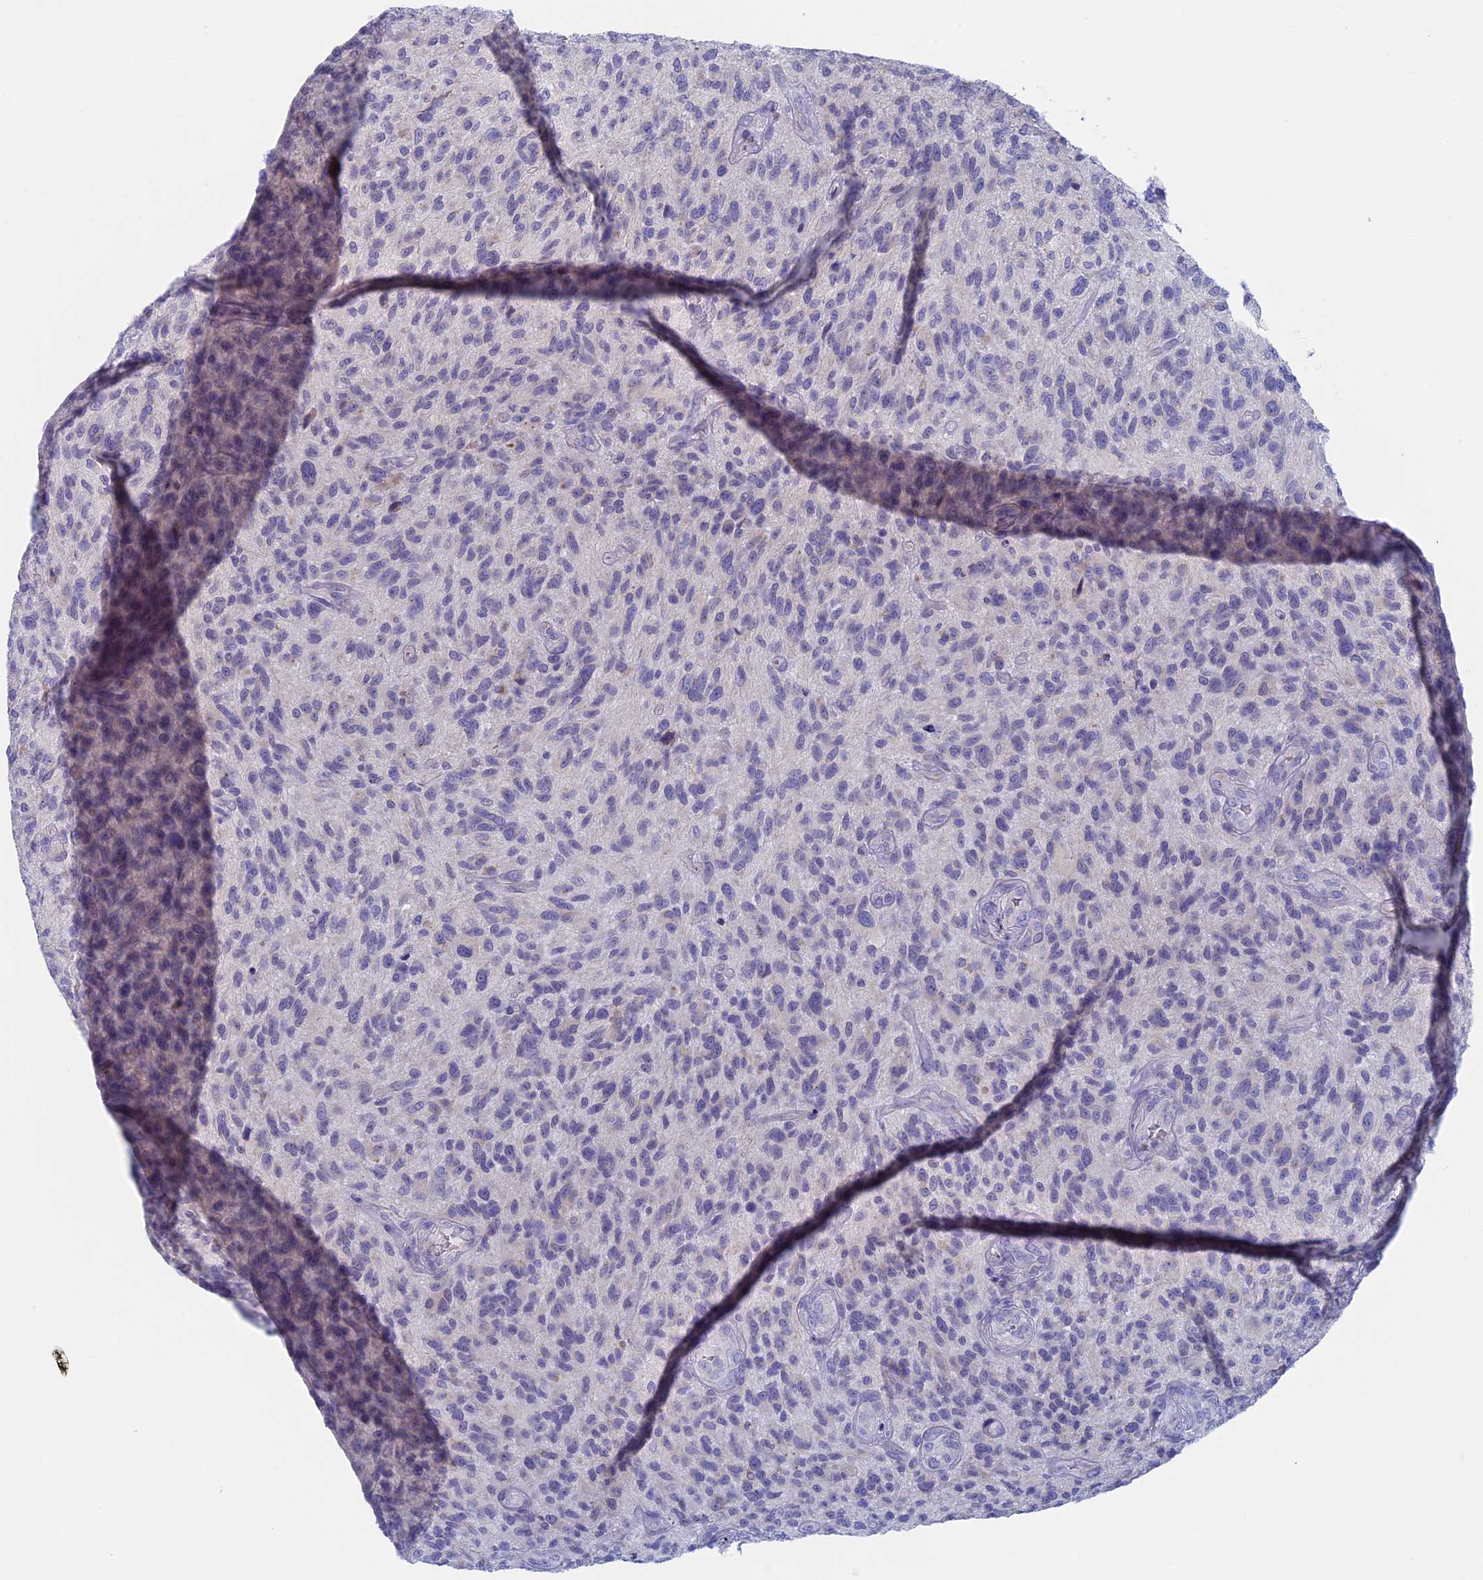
{"staining": {"intensity": "negative", "quantity": "none", "location": "none"}, "tissue": "glioma", "cell_type": "Tumor cells", "image_type": "cancer", "snomed": [{"axis": "morphology", "description": "Glioma, malignant, High grade"}, {"axis": "topography", "description": "Brain"}], "caption": "Malignant glioma (high-grade) stained for a protein using IHC shows no expression tumor cells.", "gene": "MAGEB6", "patient": {"sex": "male", "age": 47}}